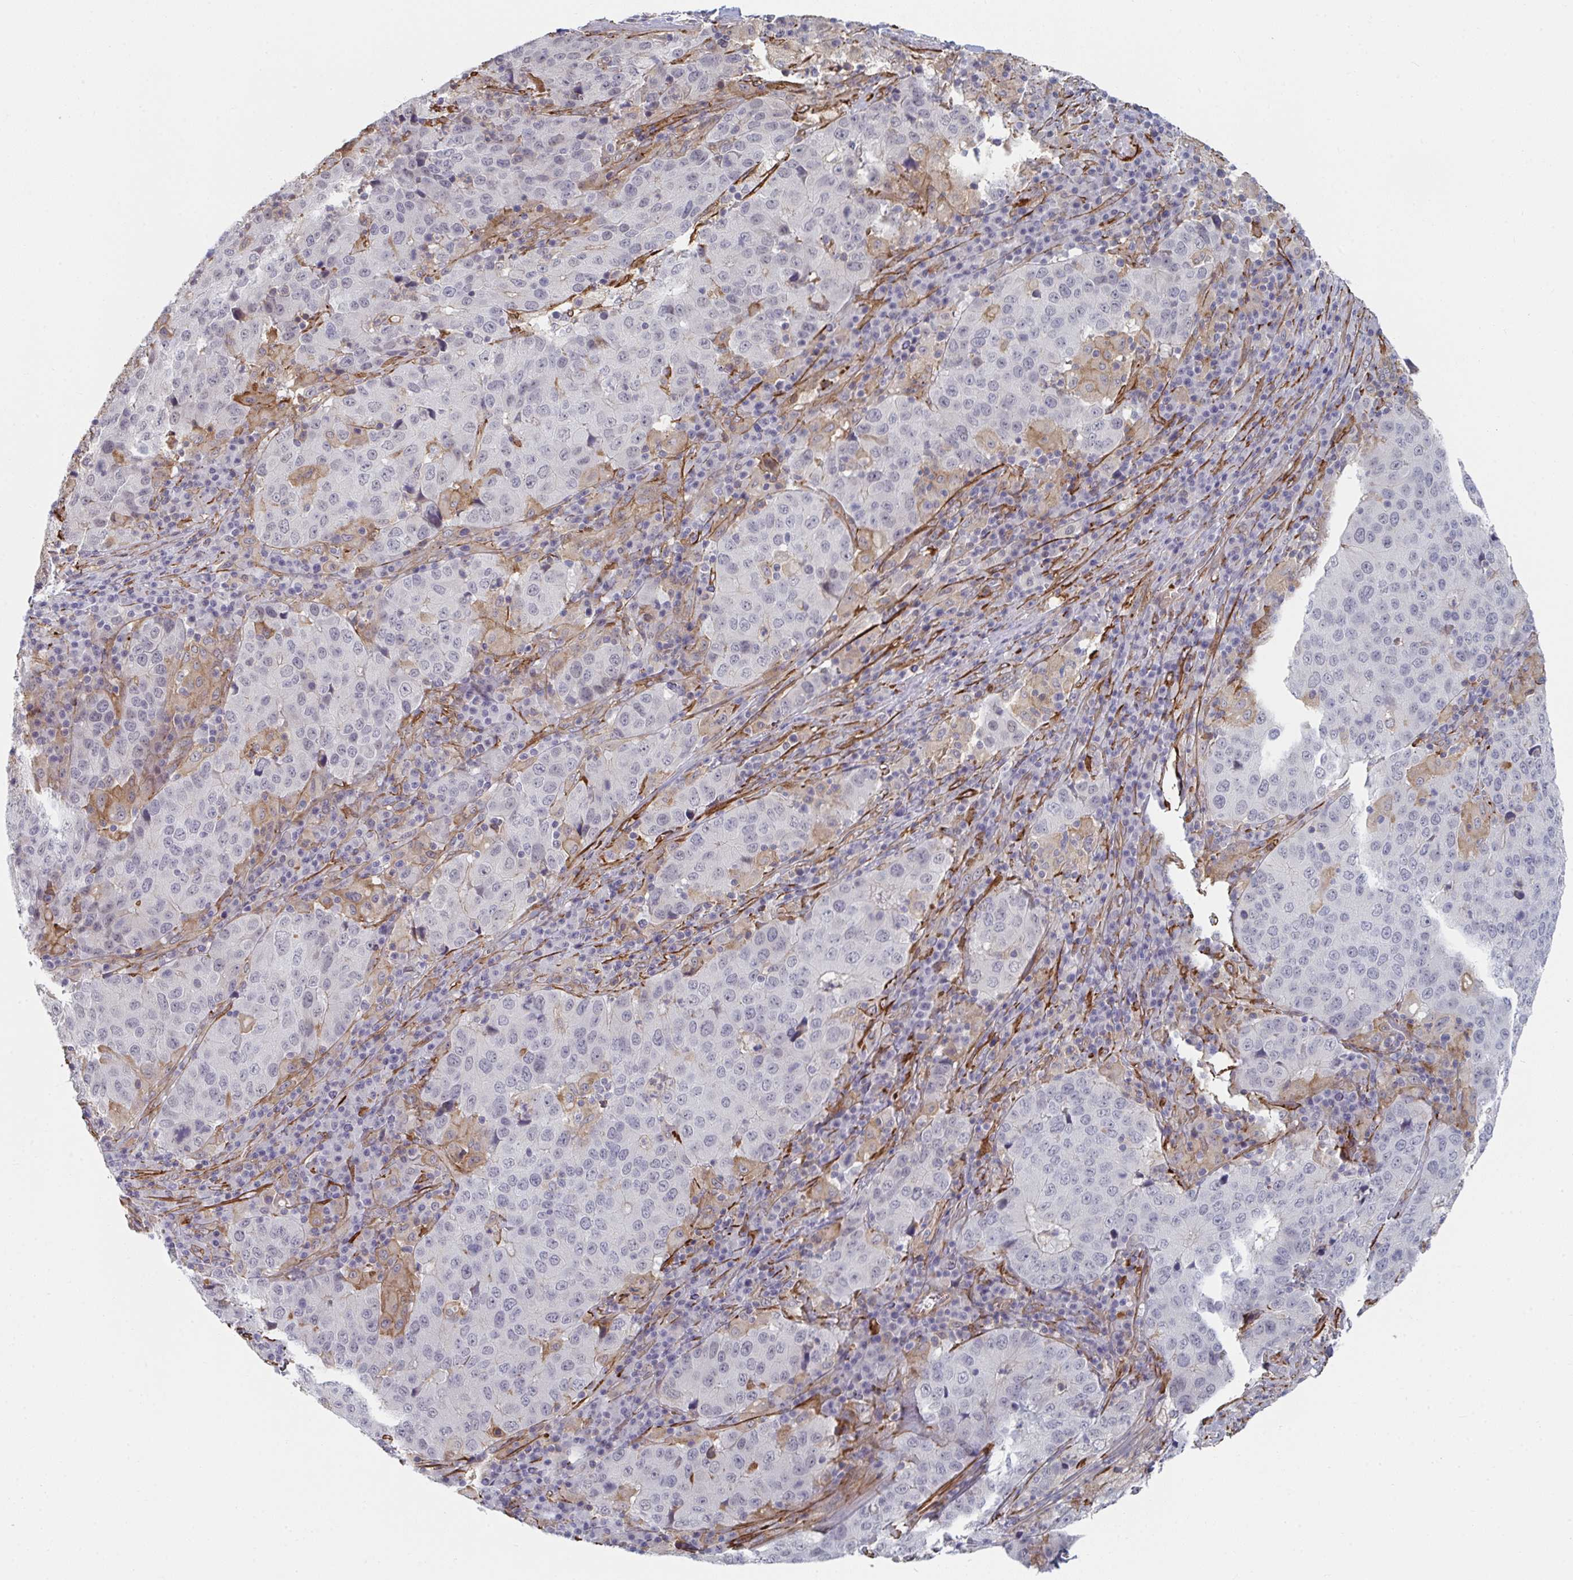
{"staining": {"intensity": "negative", "quantity": "none", "location": "none"}, "tissue": "stomach cancer", "cell_type": "Tumor cells", "image_type": "cancer", "snomed": [{"axis": "morphology", "description": "Adenocarcinoma, NOS"}, {"axis": "topography", "description": "Stomach"}], "caption": "Immunohistochemistry (IHC) of human adenocarcinoma (stomach) displays no positivity in tumor cells.", "gene": "NEURL4", "patient": {"sex": "male", "age": 71}}